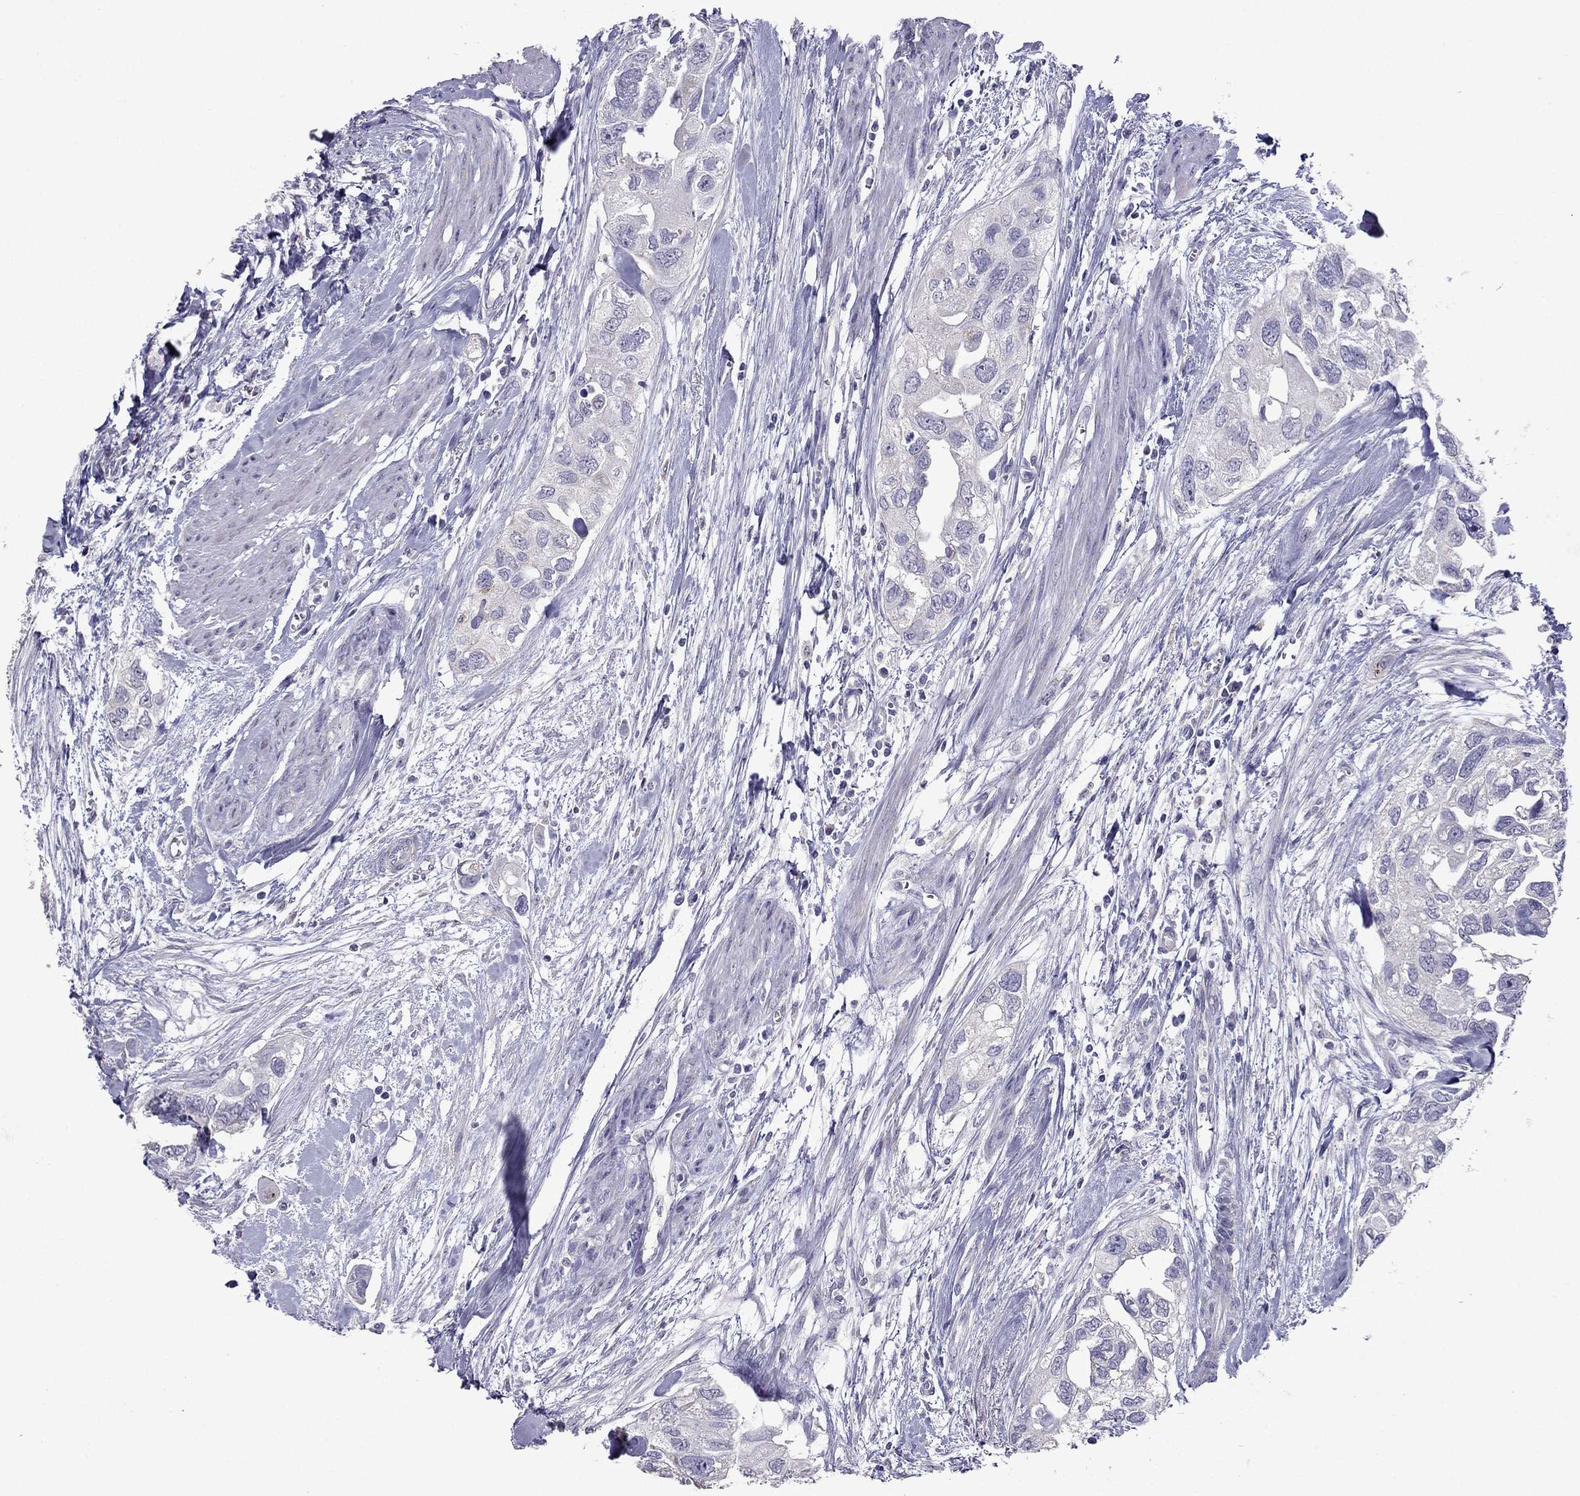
{"staining": {"intensity": "negative", "quantity": "none", "location": "none"}, "tissue": "urothelial cancer", "cell_type": "Tumor cells", "image_type": "cancer", "snomed": [{"axis": "morphology", "description": "Urothelial carcinoma, High grade"}, {"axis": "topography", "description": "Urinary bladder"}], "caption": "The immunohistochemistry micrograph has no significant staining in tumor cells of urothelial cancer tissue. (Brightfield microscopy of DAB immunohistochemistry (IHC) at high magnification).", "gene": "AK5", "patient": {"sex": "male", "age": 59}}